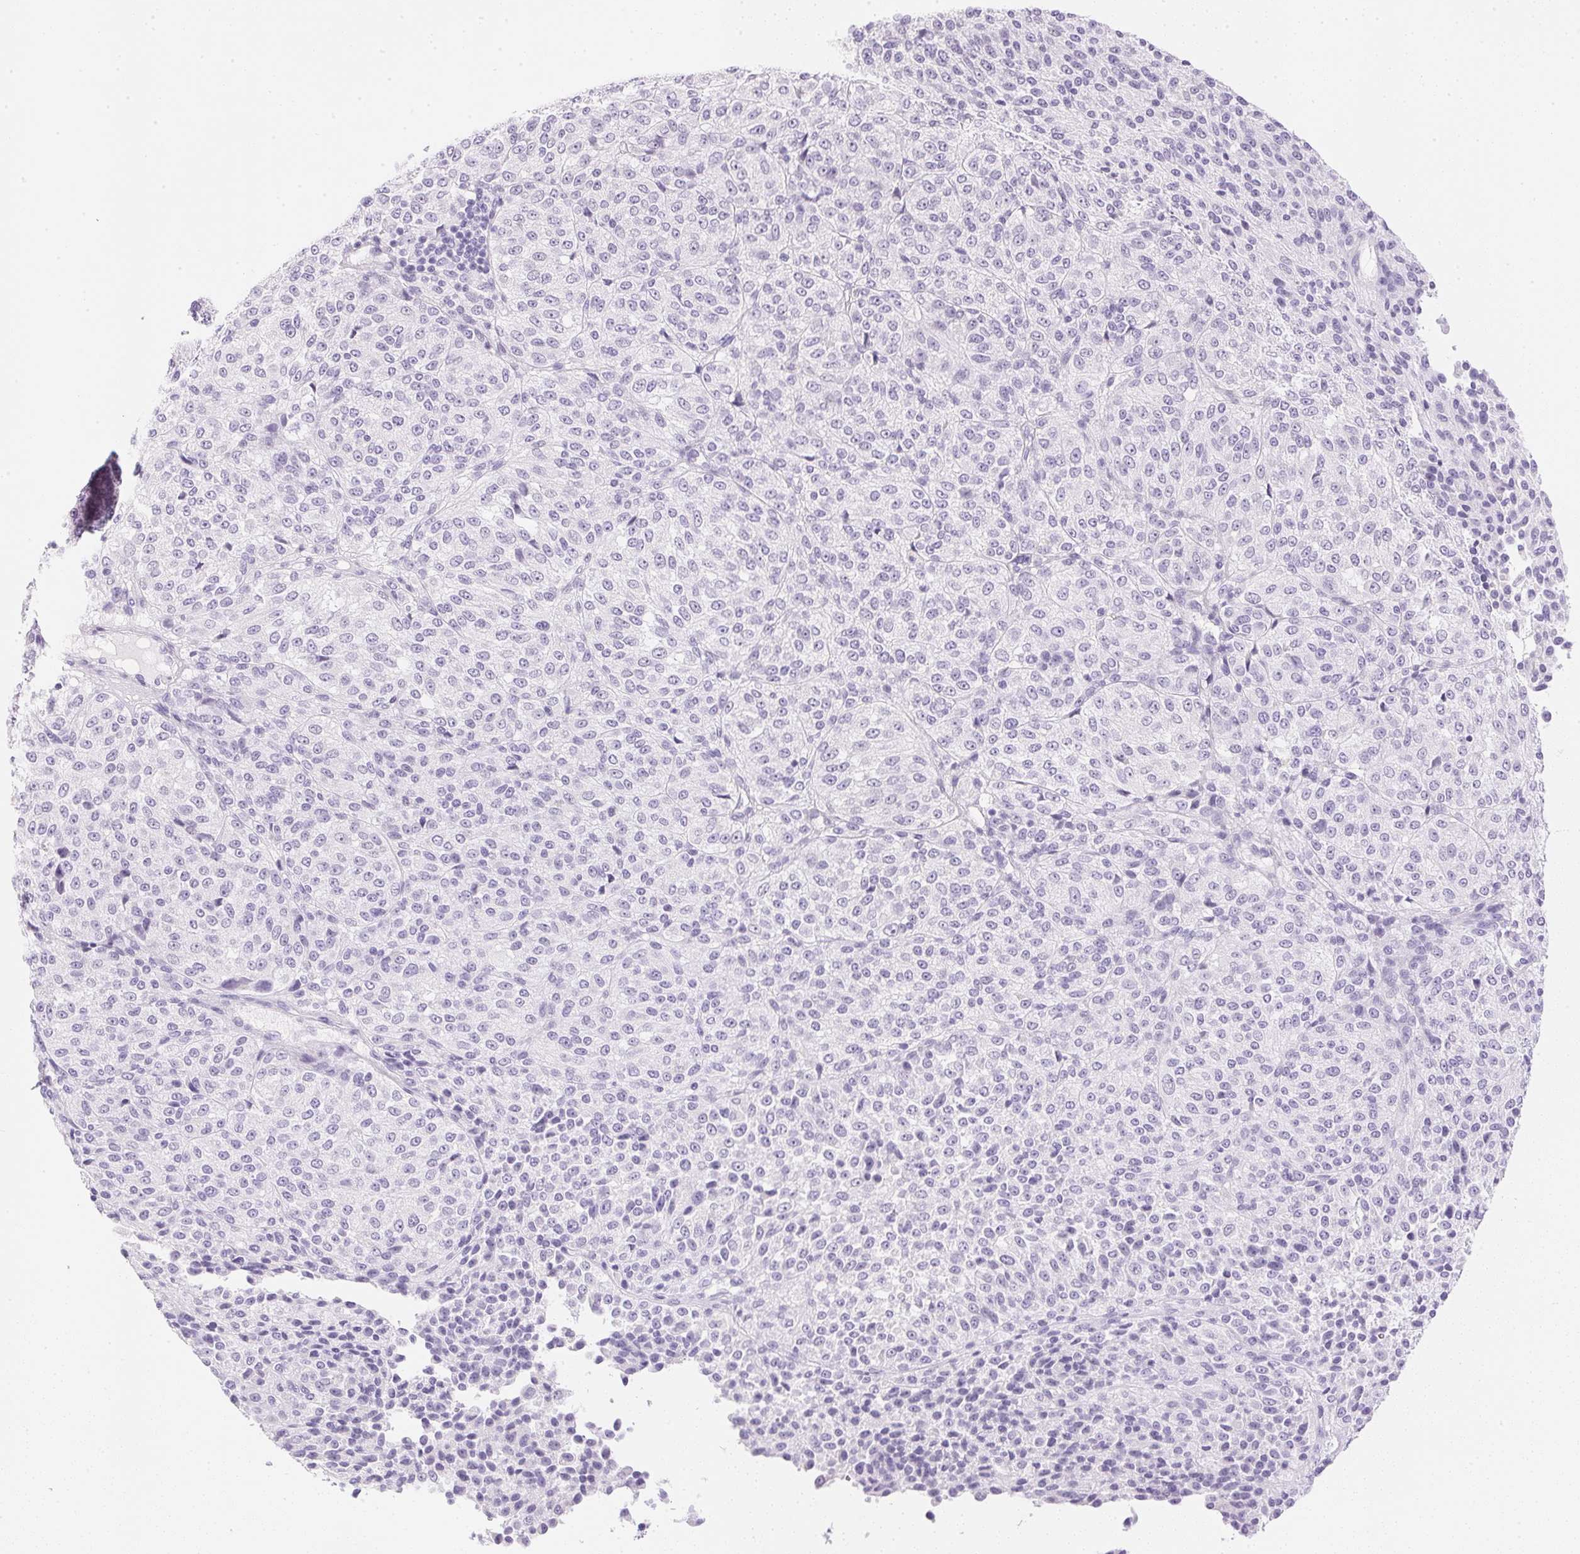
{"staining": {"intensity": "negative", "quantity": "none", "location": "none"}, "tissue": "melanoma", "cell_type": "Tumor cells", "image_type": "cancer", "snomed": [{"axis": "morphology", "description": "Malignant melanoma, Metastatic site"}, {"axis": "topography", "description": "Brain"}], "caption": "This is a photomicrograph of immunohistochemistry staining of malignant melanoma (metastatic site), which shows no staining in tumor cells. (Brightfield microscopy of DAB IHC at high magnification).", "gene": "CPB1", "patient": {"sex": "female", "age": 56}}